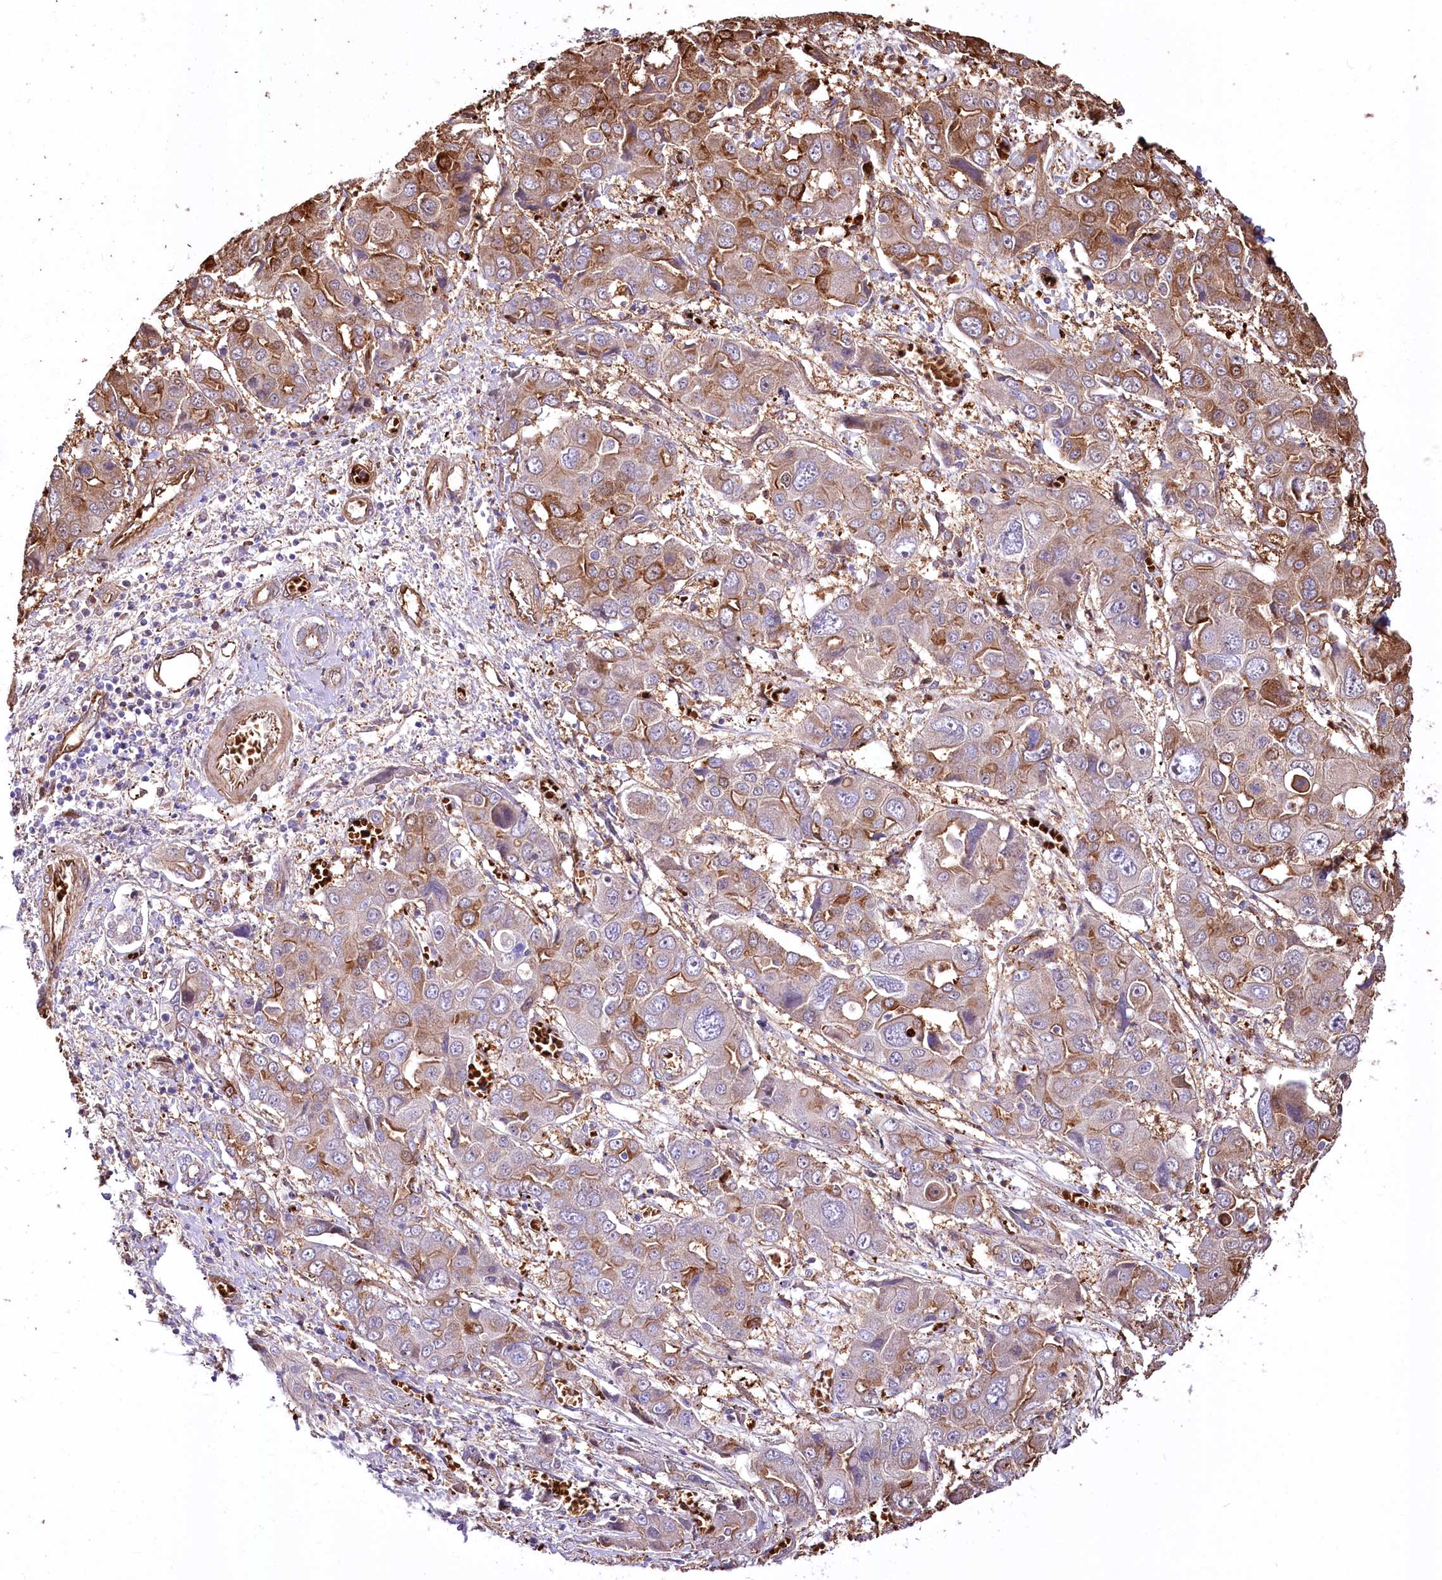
{"staining": {"intensity": "moderate", "quantity": "25%-75%", "location": "cytoplasmic/membranous"}, "tissue": "liver cancer", "cell_type": "Tumor cells", "image_type": "cancer", "snomed": [{"axis": "morphology", "description": "Cholangiocarcinoma"}, {"axis": "topography", "description": "Liver"}], "caption": "Tumor cells display moderate cytoplasmic/membranous positivity in approximately 25%-75% of cells in liver cancer. (DAB (3,3'-diaminobenzidine) = brown stain, brightfield microscopy at high magnification).", "gene": "PTMS", "patient": {"sex": "male", "age": 67}}